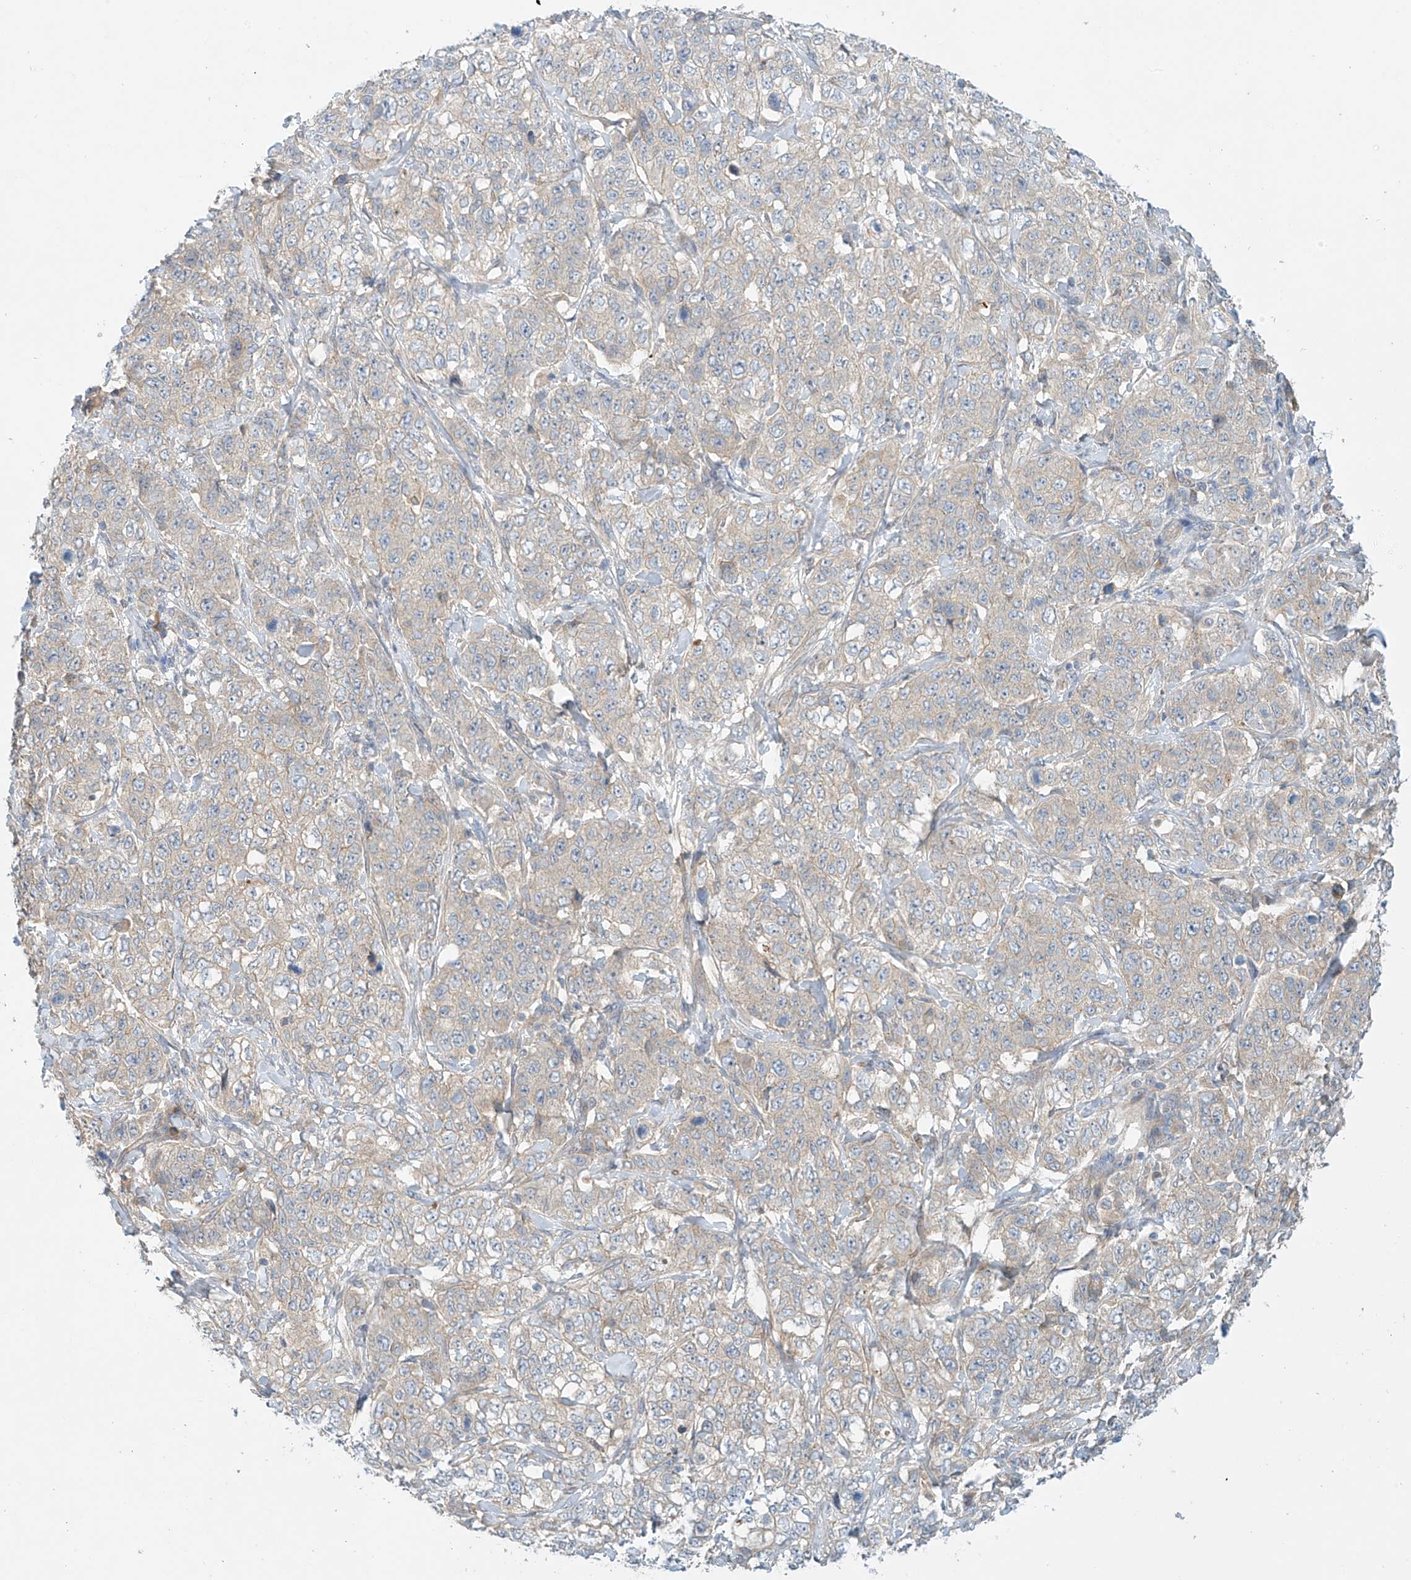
{"staining": {"intensity": "negative", "quantity": "none", "location": "none"}, "tissue": "stomach cancer", "cell_type": "Tumor cells", "image_type": "cancer", "snomed": [{"axis": "morphology", "description": "Adenocarcinoma, NOS"}, {"axis": "topography", "description": "Stomach"}], "caption": "IHC of stomach cancer exhibits no expression in tumor cells. (DAB immunohistochemistry visualized using brightfield microscopy, high magnification).", "gene": "LYRM9", "patient": {"sex": "male", "age": 48}}